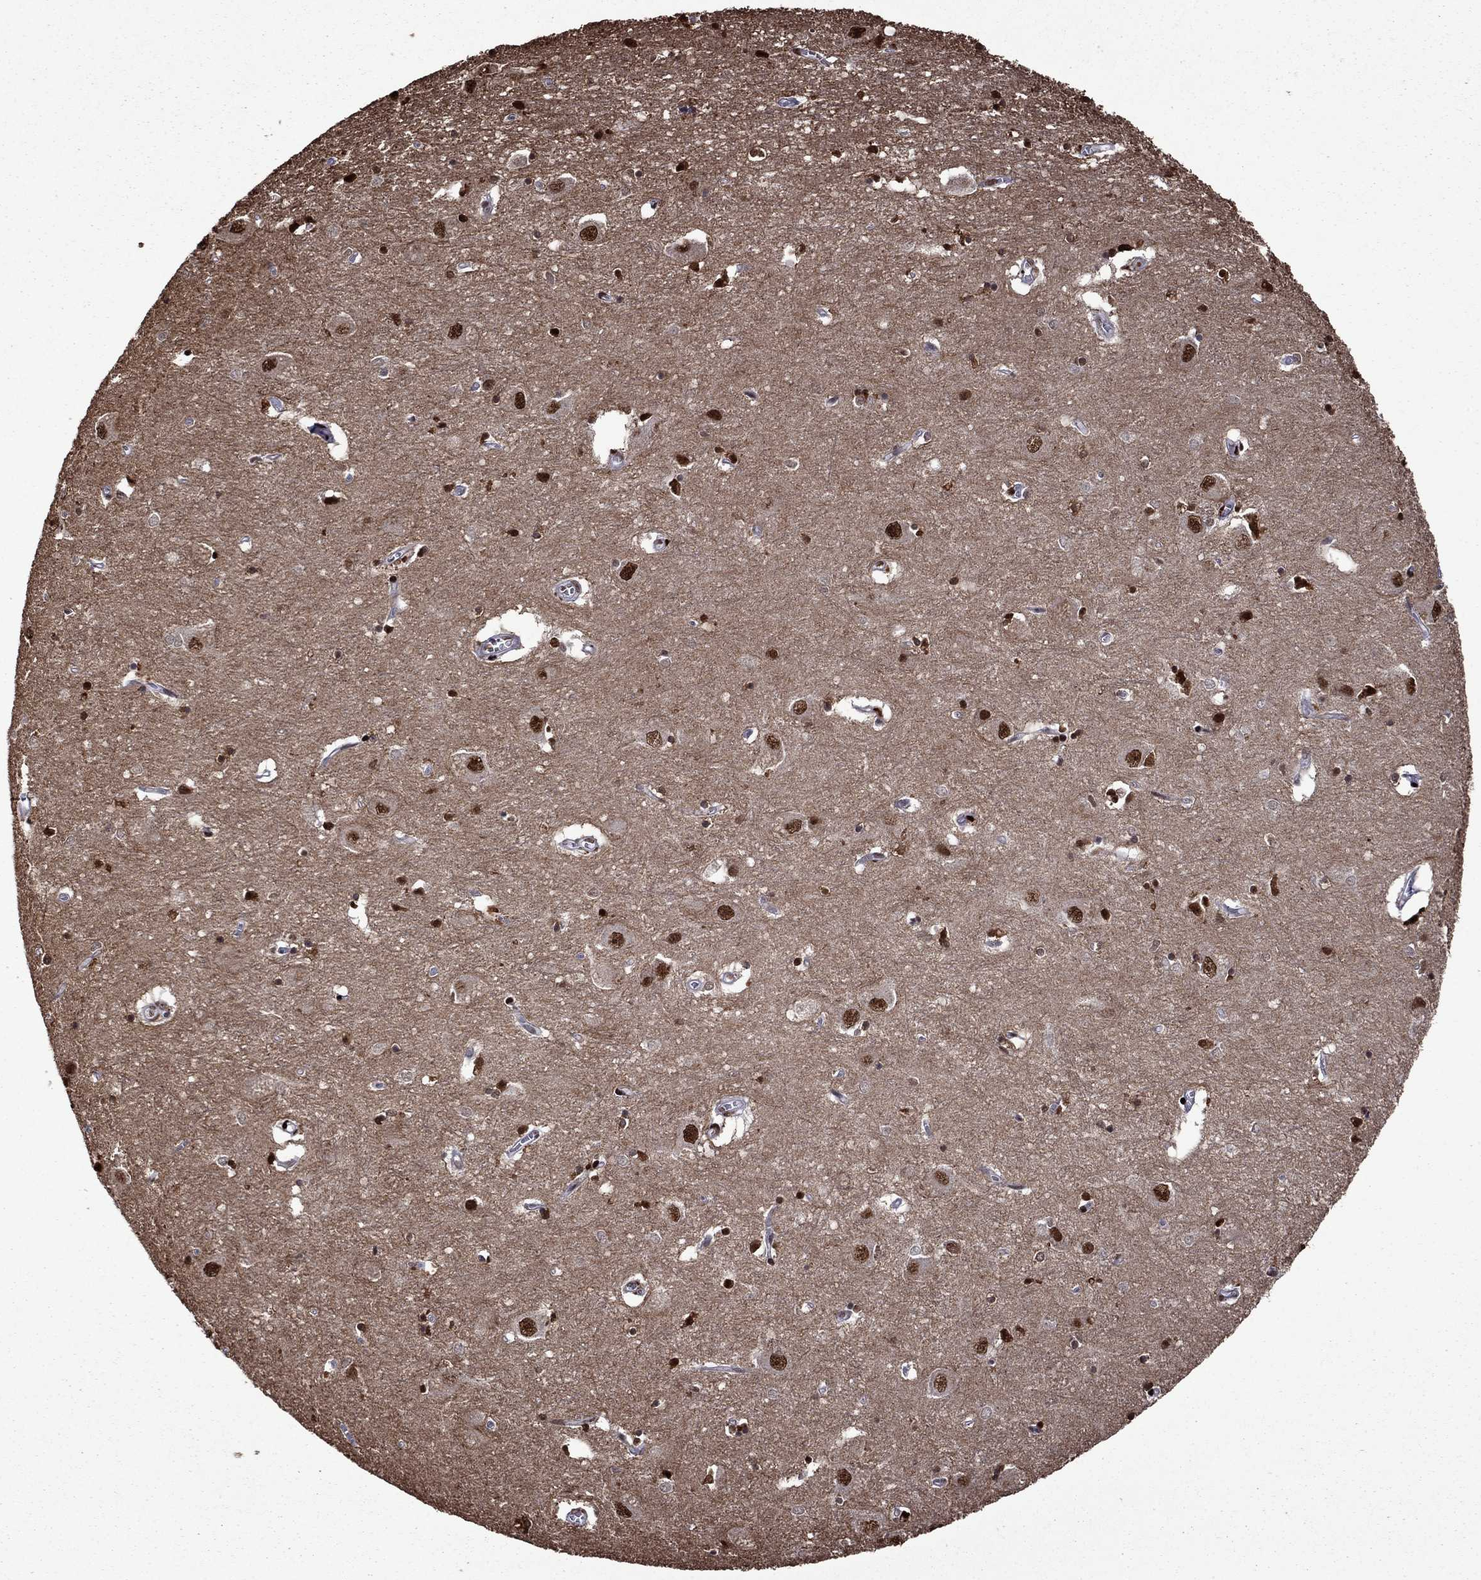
{"staining": {"intensity": "strong", "quantity": "25%-75%", "location": "nuclear"}, "tissue": "caudate", "cell_type": "Glial cells", "image_type": "normal", "snomed": [{"axis": "morphology", "description": "Normal tissue, NOS"}, {"axis": "topography", "description": "Lateral ventricle wall"}], "caption": "Approximately 25%-75% of glial cells in unremarkable caudate reveal strong nuclear protein expression as visualized by brown immunohistochemical staining.", "gene": "LIMK1", "patient": {"sex": "male", "age": 54}}